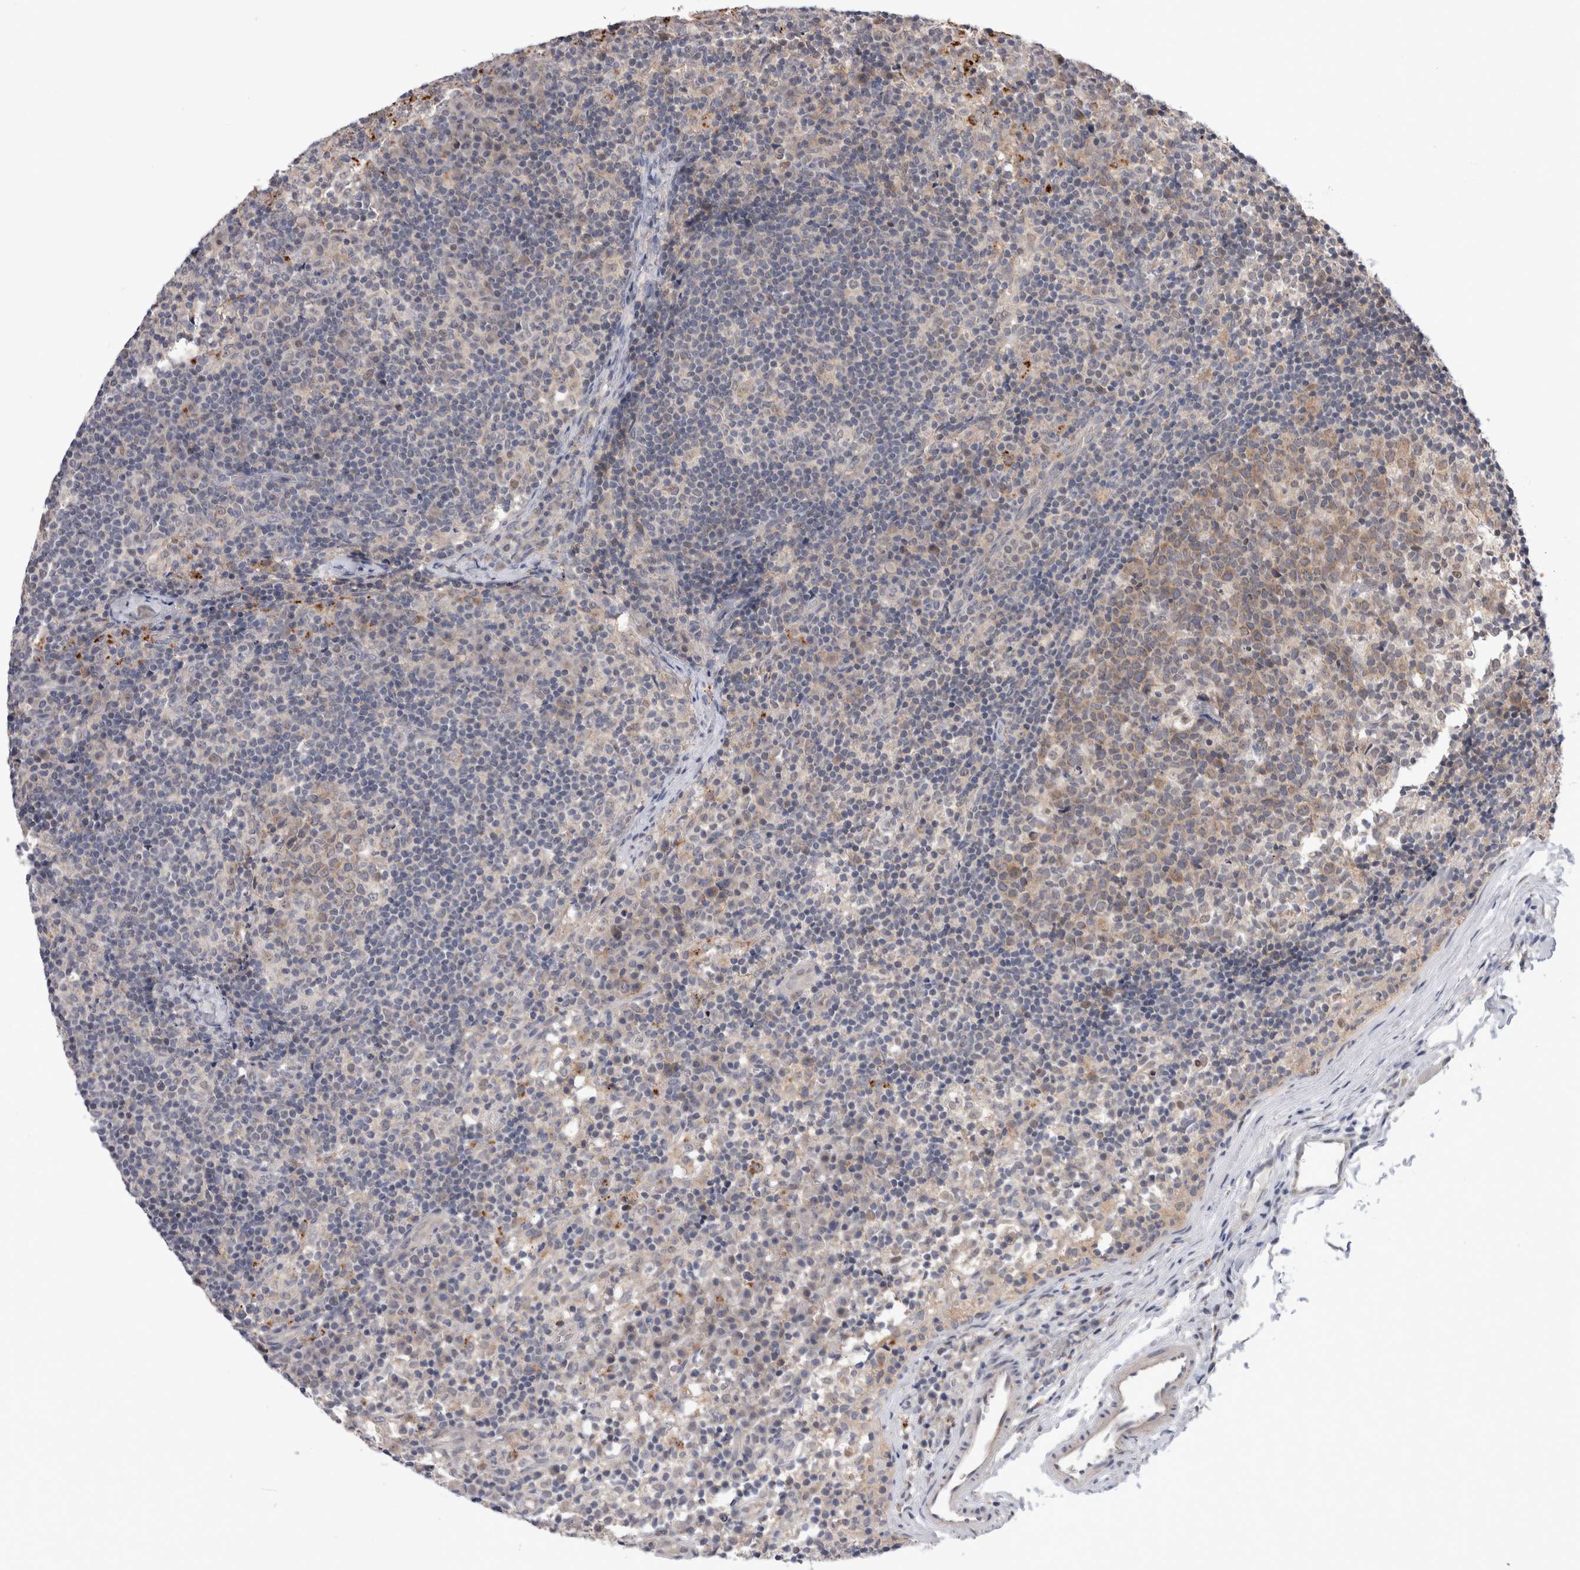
{"staining": {"intensity": "moderate", "quantity": "<25%", "location": "cytoplasmic/membranous"}, "tissue": "lymph node", "cell_type": "Germinal center cells", "image_type": "normal", "snomed": [{"axis": "morphology", "description": "Normal tissue, NOS"}, {"axis": "morphology", "description": "Inflammation, NOS"}, {"axis": "topography", "description": "Lymph node"}], "caption": "Germinal center cells exhibit low levels of moderate cytoplasmic/membranous staining in about <25% of cells in benign lymph node.", "gene": "MRPL37", "patient": {"sex": "male", "age": 55}}